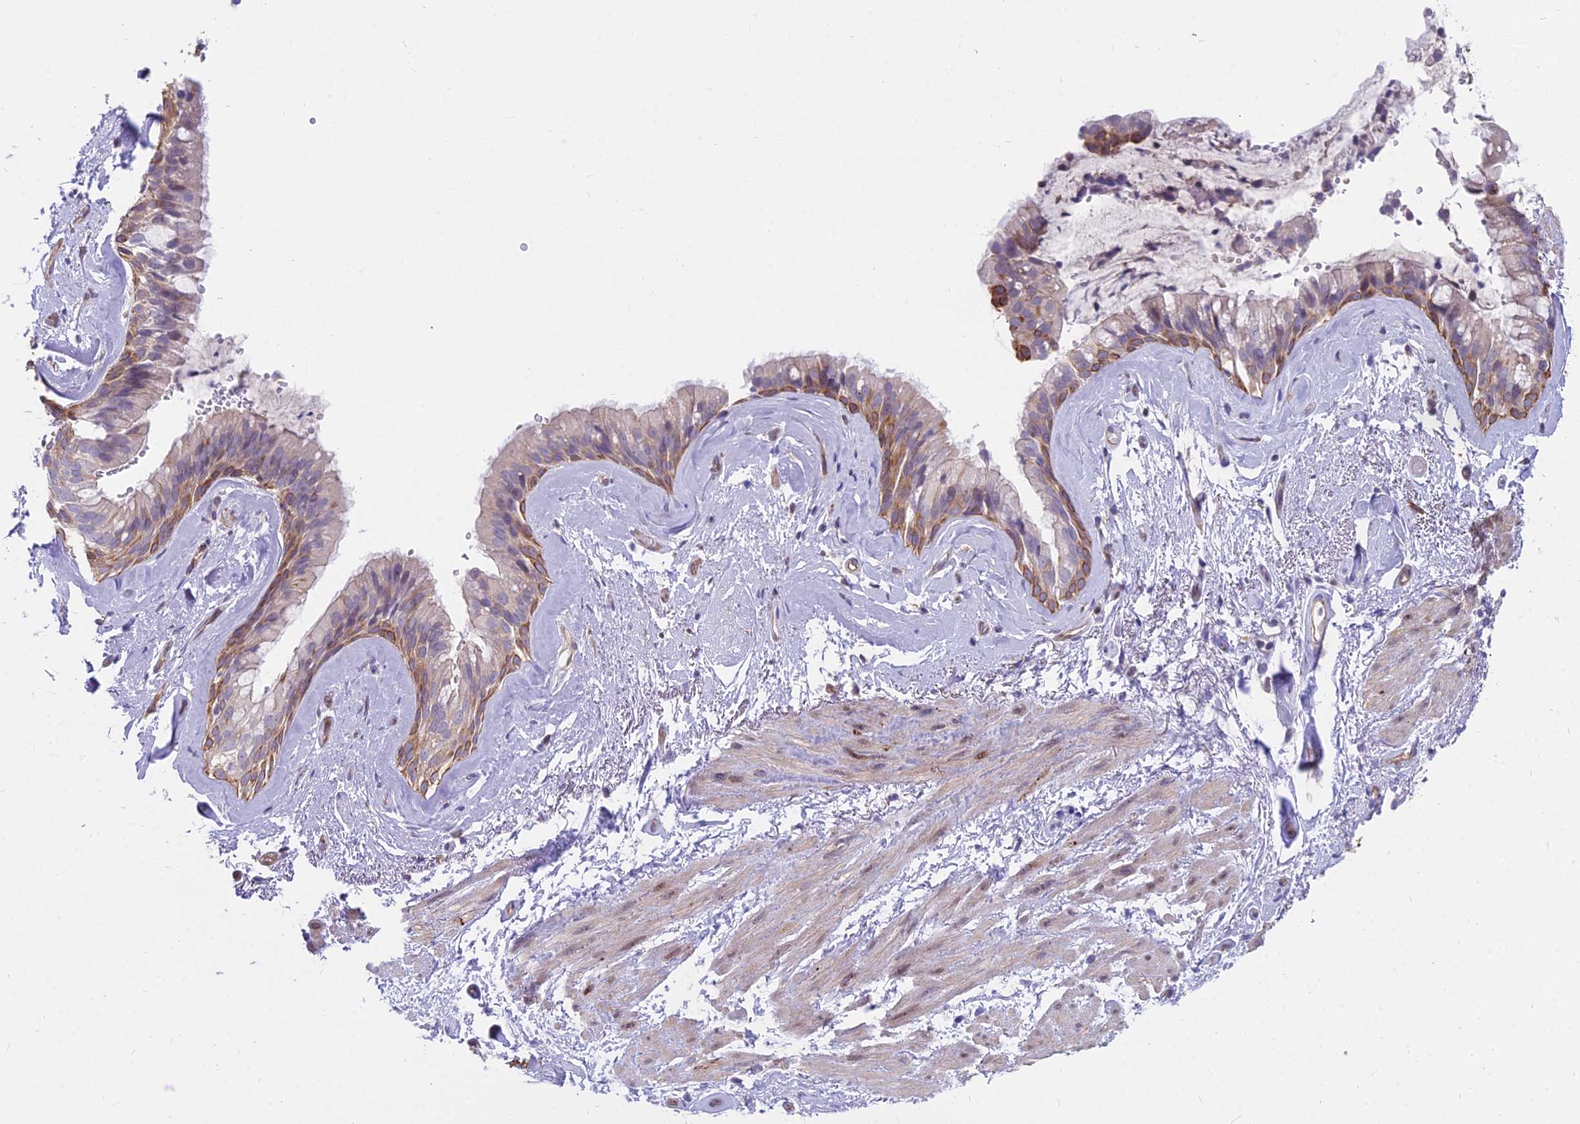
{"staining": {"intensity": "moderate", "quantity": "<25%", "location": "cytoplasmic/membranous"}, "tissue": "bronchus", "cell_type": "Respiratory epithelial cells", "image_type": "normal", "snomed": [{"axis": "morphology", "description": "Normal tissue, NOS"}, {"axis": "topography", "description": "Cartilage tissue"}, {"axis": "topography", "description": "Bronchus"}], "caption": "A brown stain labels moderate cytoplasmic/membranous positivity of a protein in respiratory epithelial cells of normal human bronchus.", "gene": "HLA", "patient": {"sex": "female", "age": 66}}